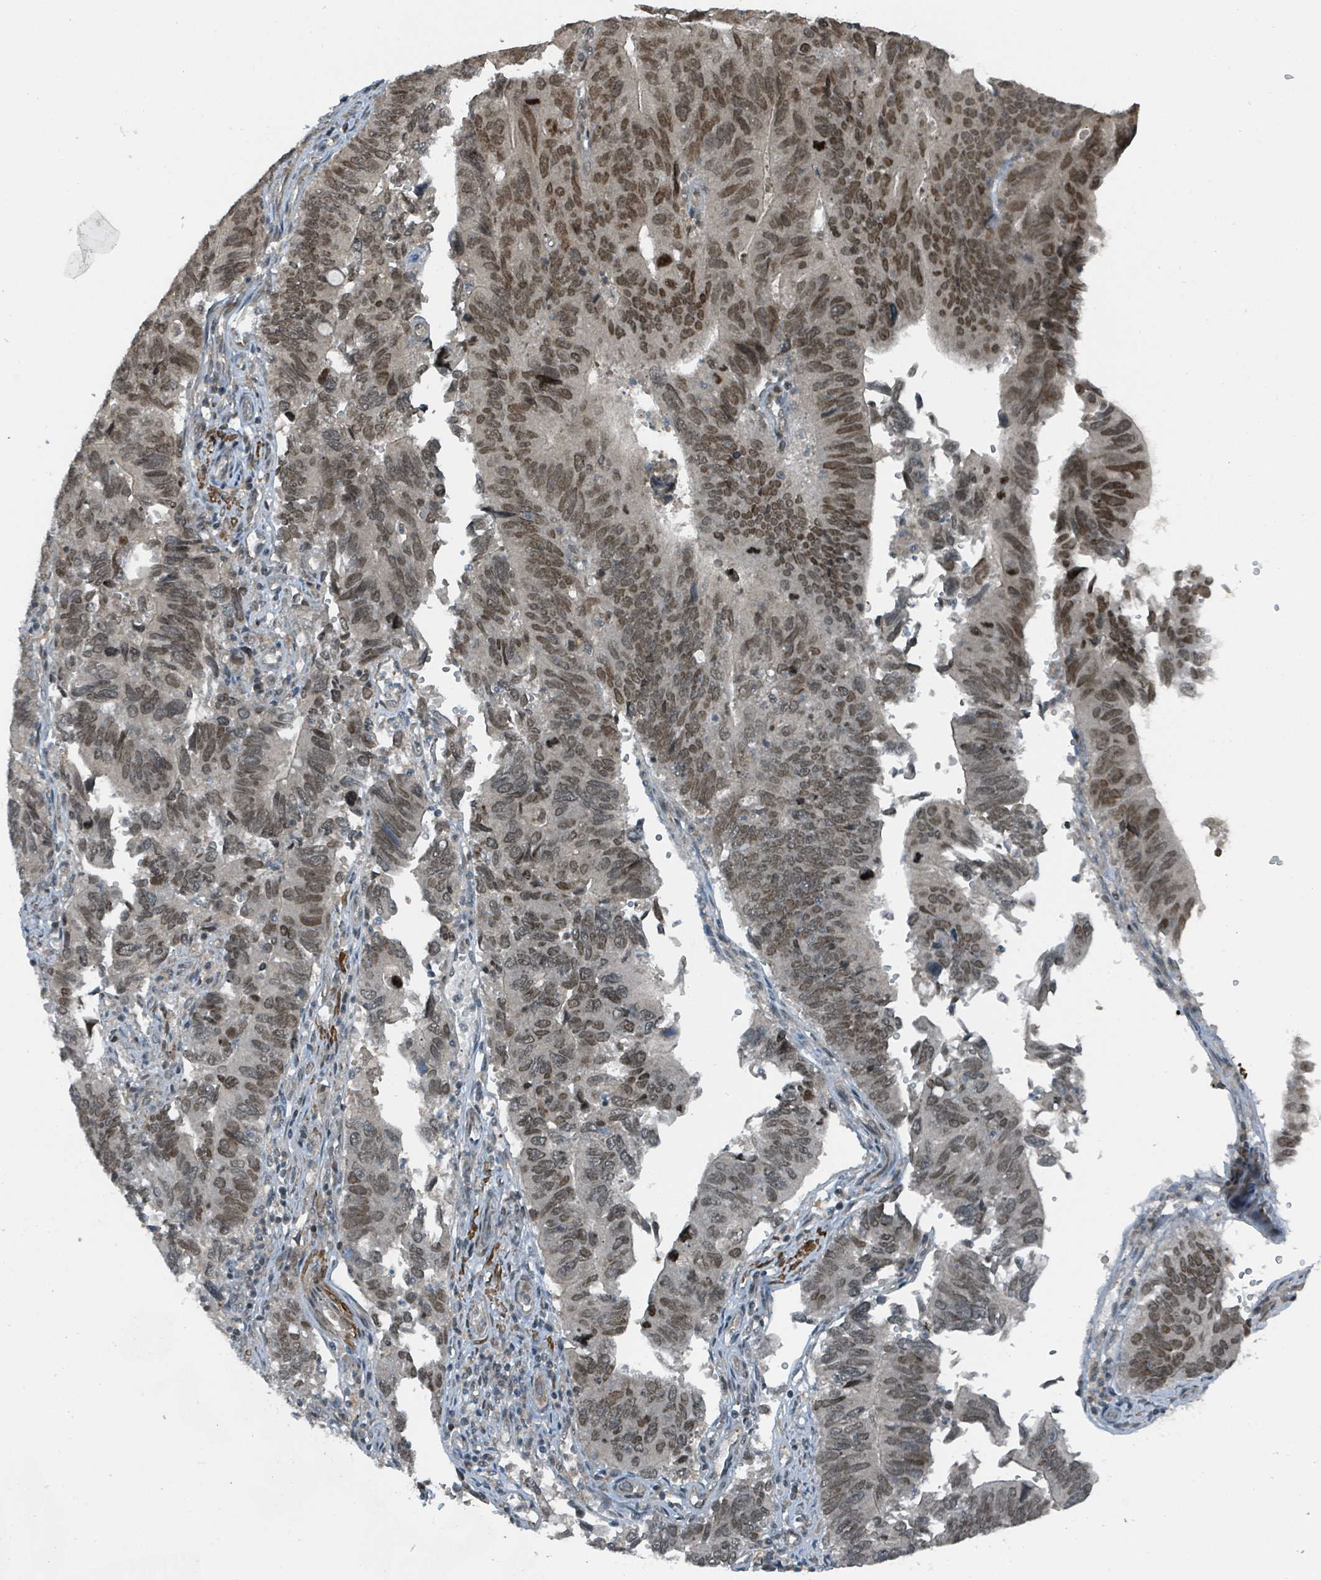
{"staining": {"intensity": "strong", "quantity": ">75%", "location": "nuclear"}, "tissue": "stomach cancer", "cell_type": "Tumor cells", "image_type": "cancer", "snomed": [{"axis": "morphology", "description": "Adenocarcinoma, NOS"}, {"axis": "topography", "description": "Stomach"}], "caption": "A high-resolution image shows IHC staining of stomach cancer (adenocarcinoma), which displays strong nuclear positivity in about >75% of tumor cells. Using DAB (brown) and hematoxylin (blue) stains, captured at high magnification using brightfield microscopy.", "gene": "PHIP", "patient": {"sex": "male", "age": 59}}